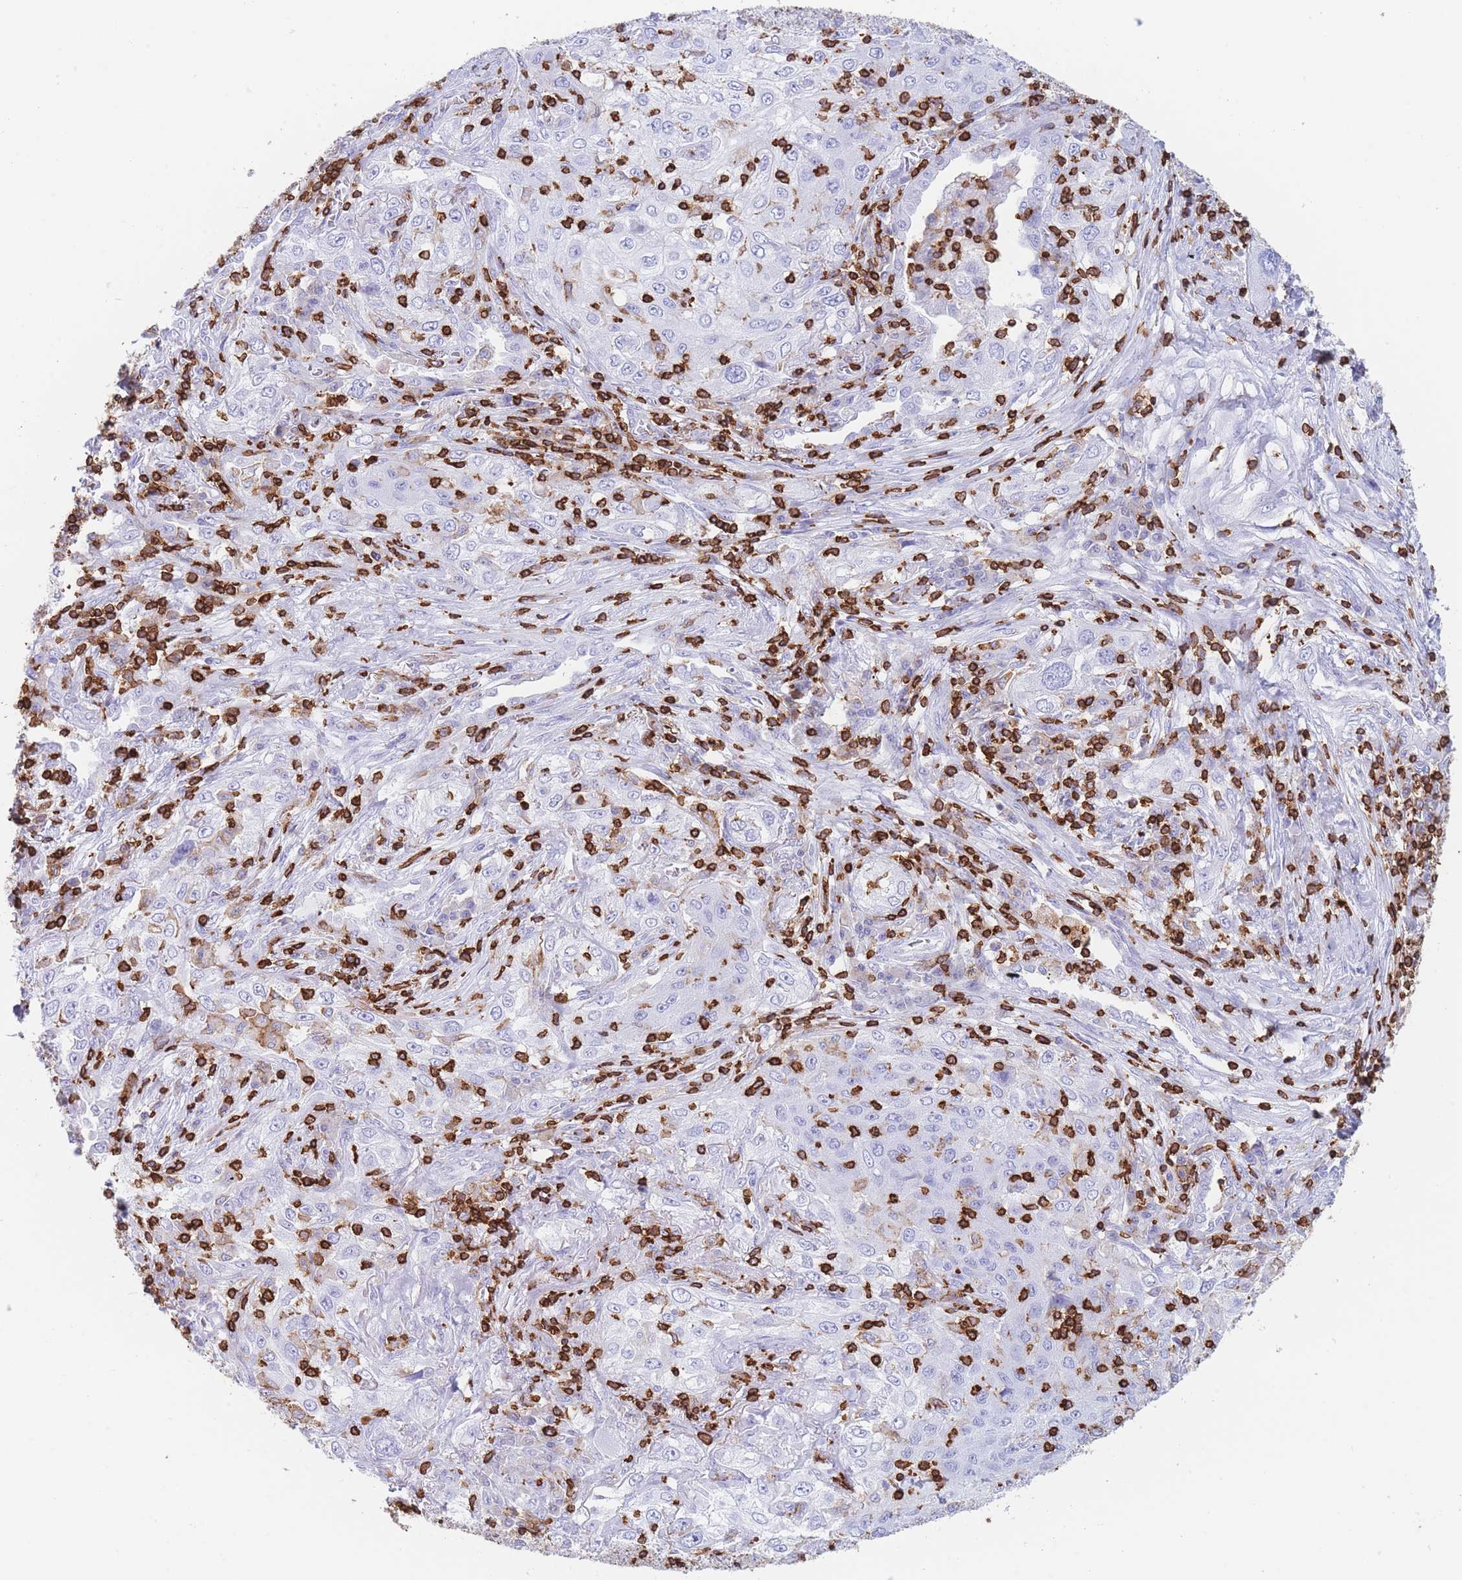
{"staining": {"intensity": "negative", "quantity": "none", "location": "none"}, "tissue": "lung cancer", "cell_type": "Tumor cells", "image_type": "cancer", "snomed": [{"axis": "morphology", "description": "Squamous cell carcinoma, NOS"}, {"axis": "topography", "description": "Lung"}], "caption": "IHC of lung cancer (squamous cell carcinoma) reveals no expression in tumor cells. (Brightfield microscopy of DAB immunohistochemistry (IHC) at high magnification).", "gene": "CORO1A", "patient": {"sex": "female", "age": 69}}